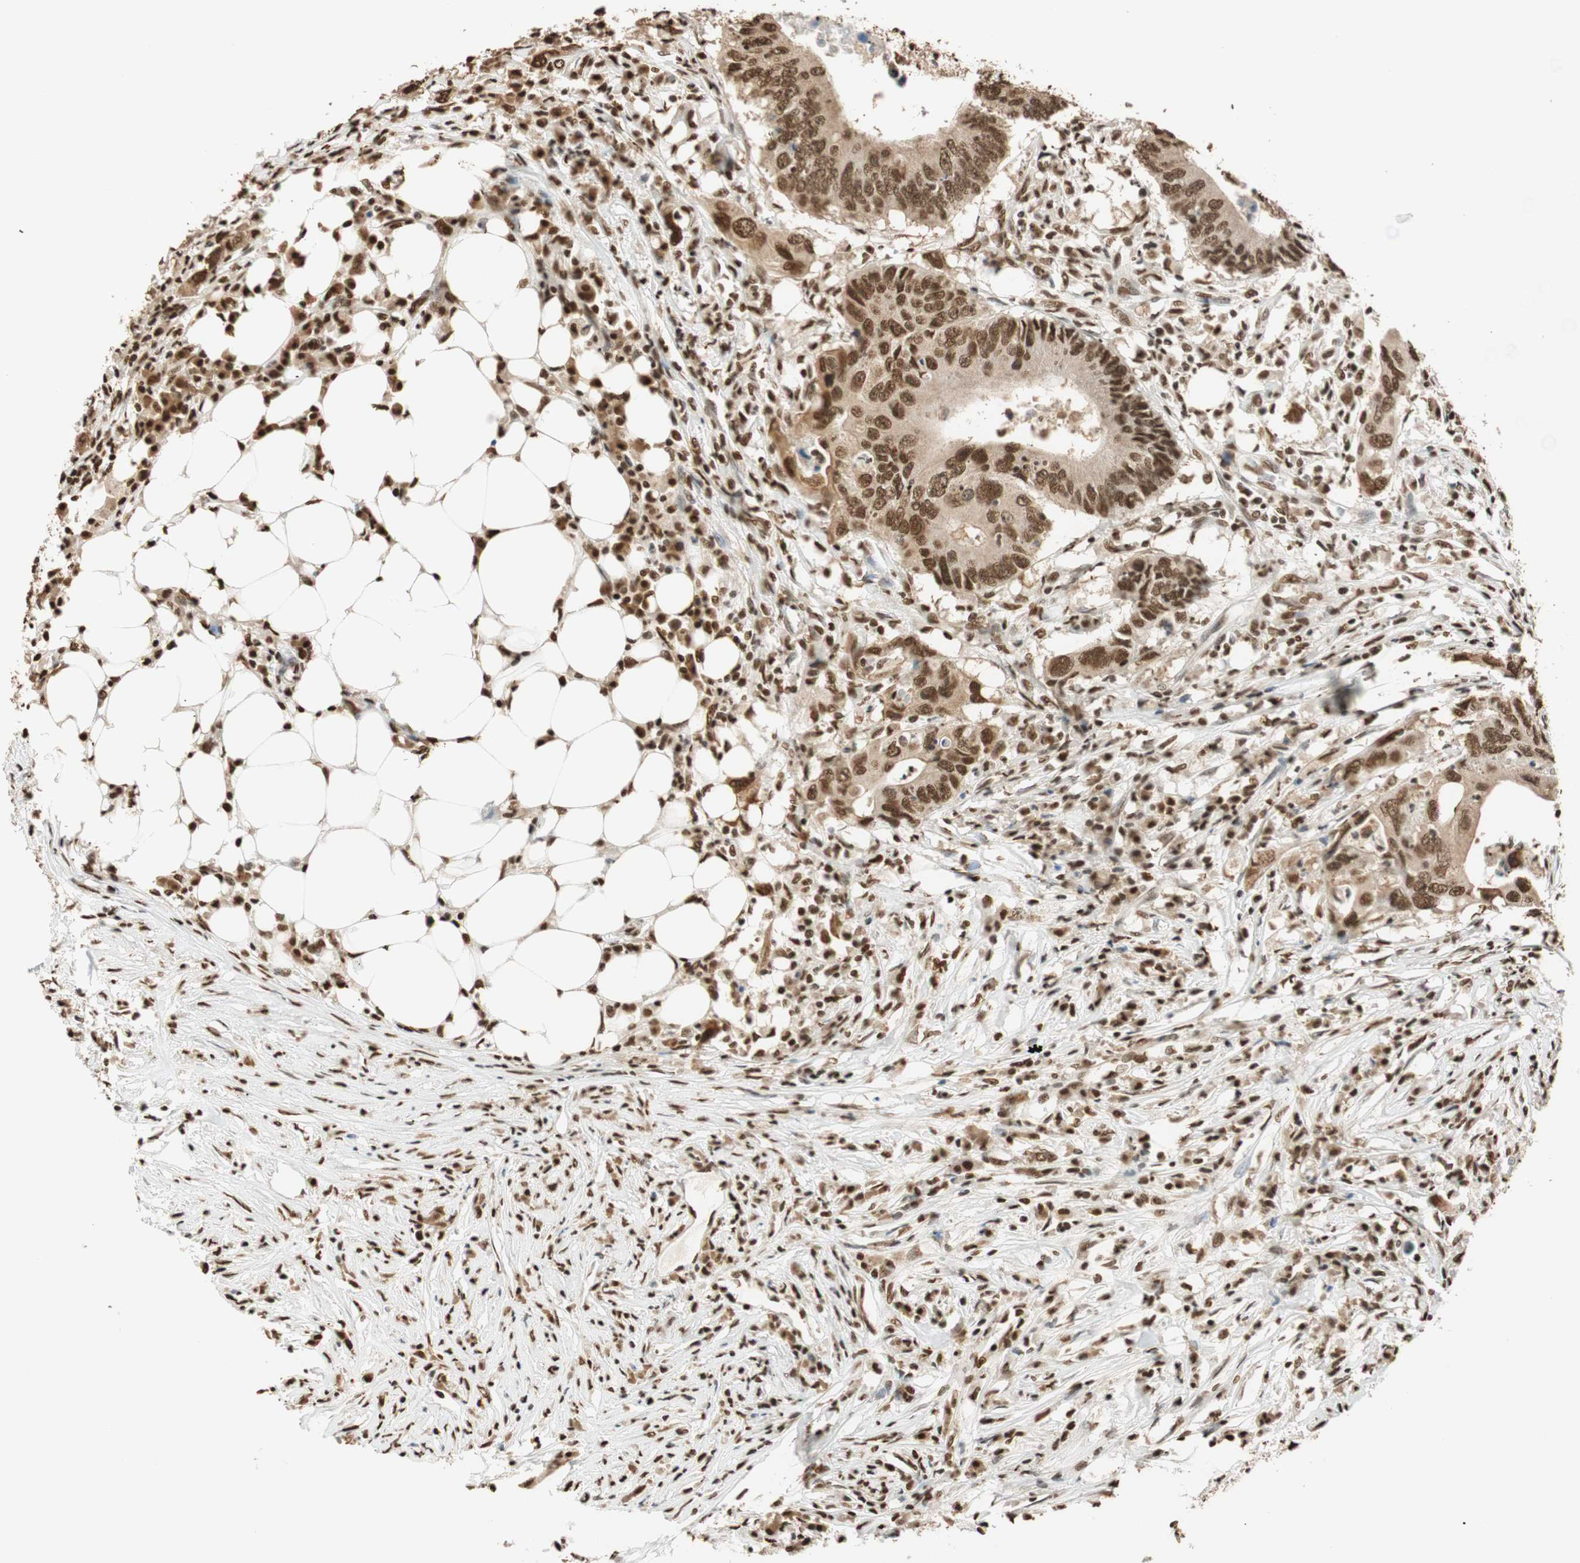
{"staining": {"intensity": "strong", "quantity": ">75%", "location": "nuclear"}, "tissue": "colorectal cancer", "cell_type": "Tumor cells", "image_type": "cancer", "snomed": [{"axis": "morphology", "description": "Adenocarcinoma, NOS"}, {"axis": "topography", "description": "Colon"}], "caption": "This photomicrograph reveals immunohistochemistry staining of human adenocarcinoma (colorectal), with high strong nuclear staining in about >75% of tumor cells.", "gene": "FANCG", "patient": {"sex": "male", "age": 71}}